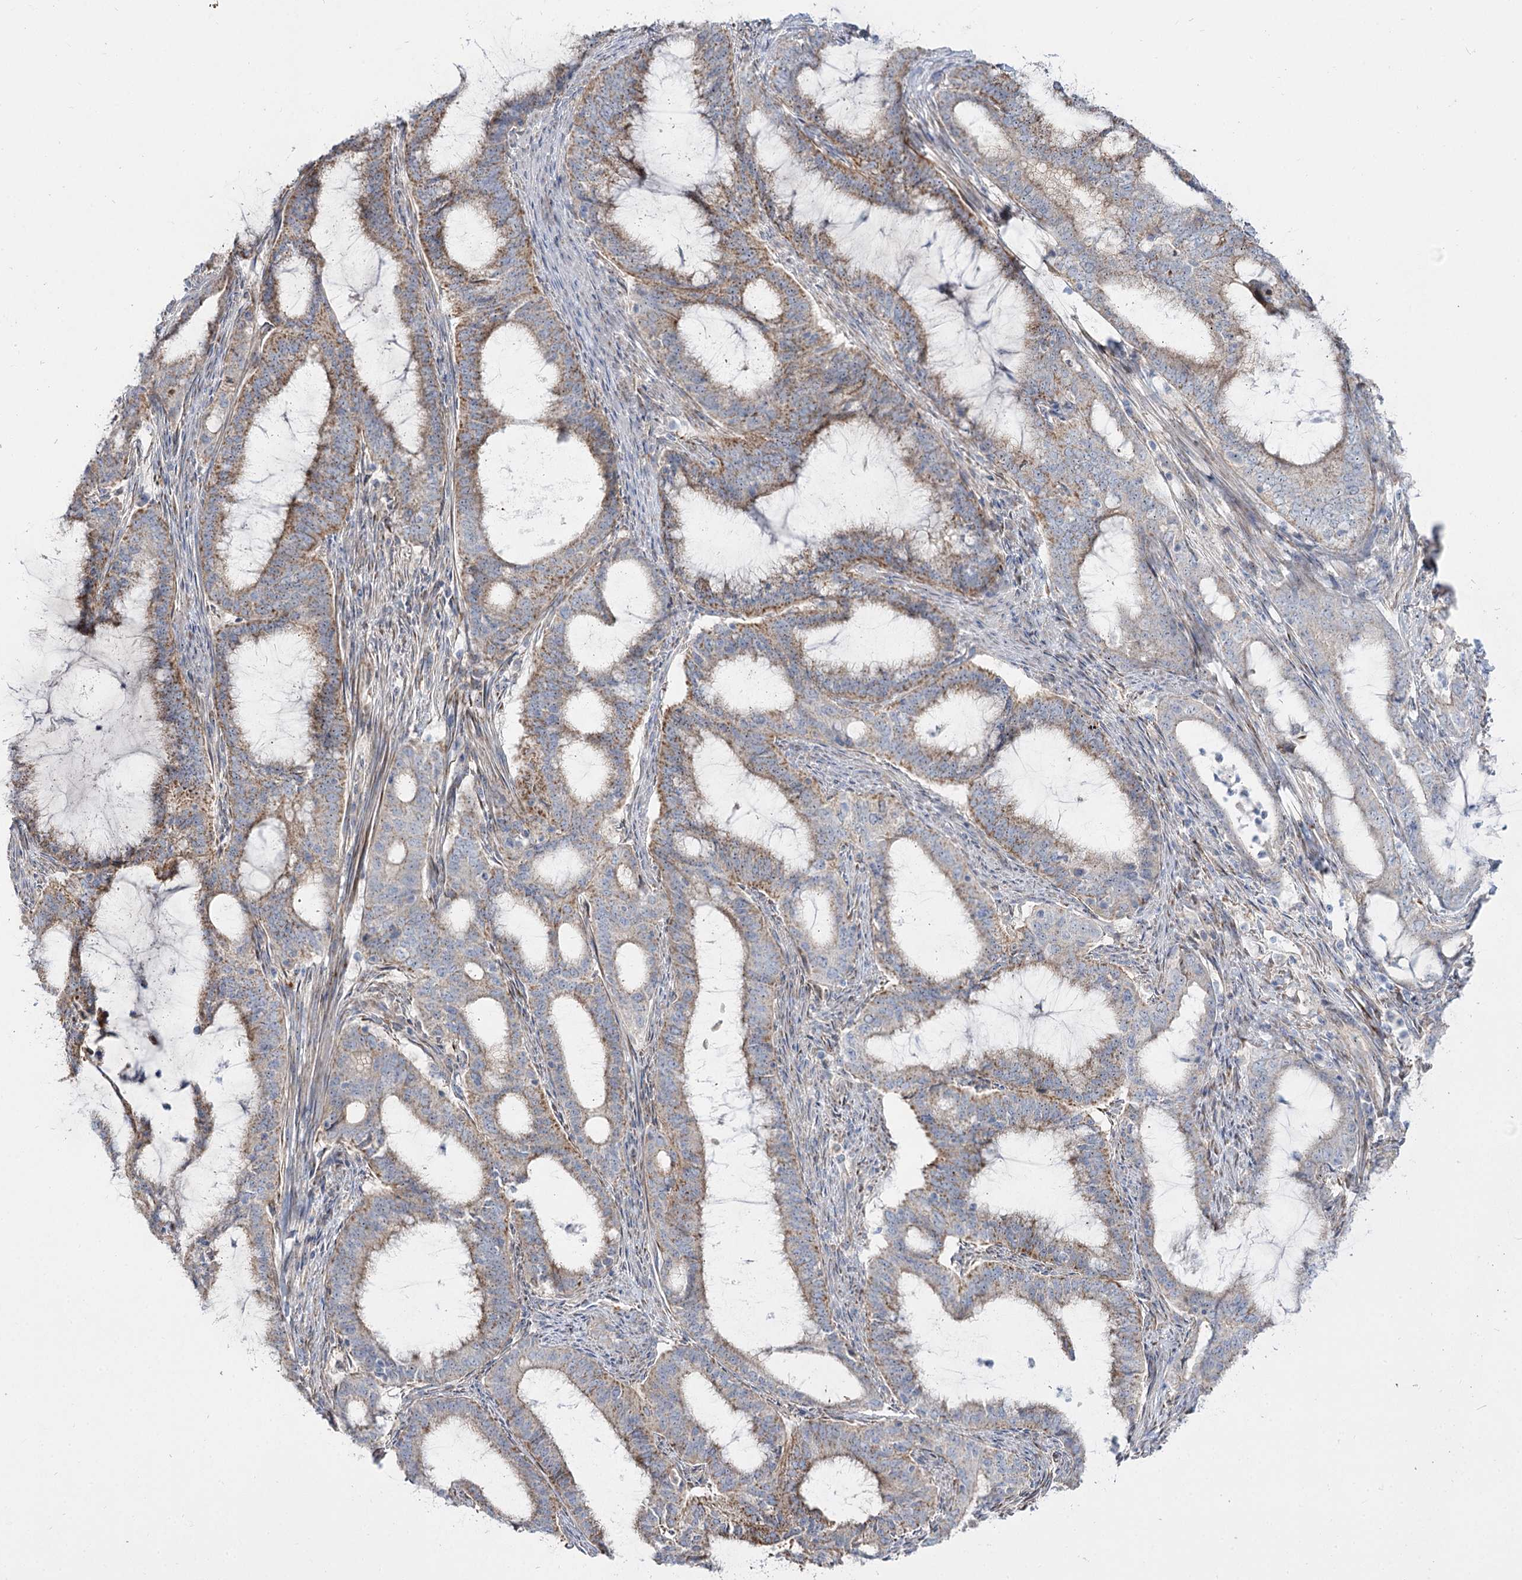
{"staining": {"intensity": "moderate", "quantity": "25%-75%", "location": "cytoplasmic/membranous,nuclear"}, "tissue": "endometrial cancer", "cell_type": "Tumor cells", "image_type": "cancer", "snomed": [{"axis": "morphology", "description": "Adenocarcinoma, NOS"}, {"axis": "topography", "description": "Endometrium"}], "caption": "Adenocarcinoma (endometrial) stained for a protein demonstrates moderate cytoplasmic/membranous and nuclear positivity in tumor cells.", "gene": "SUOX", "patient": {"sex": "female", "age": 51}}